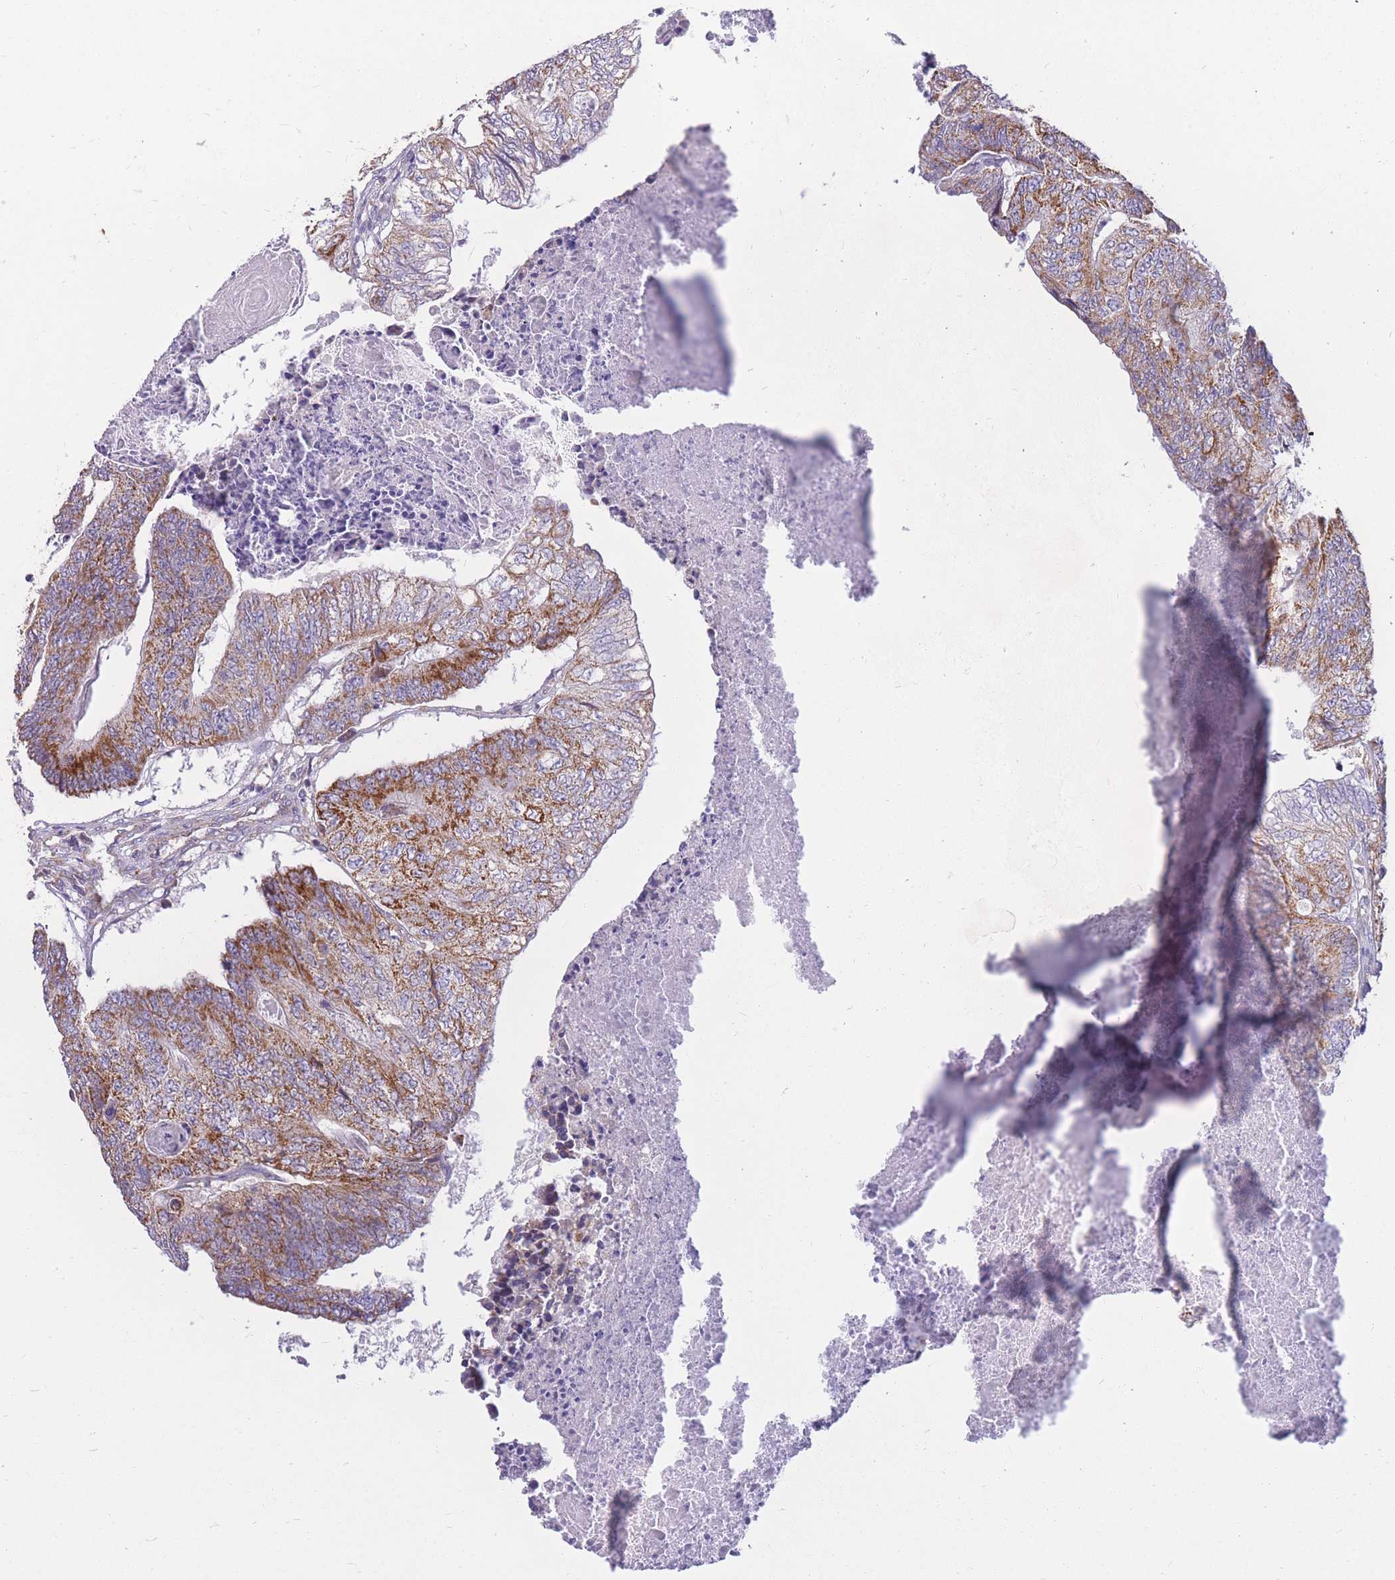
{"staining": {"intensity": "strong", "quantity": "25%-75%", "location": "cytoplasmic/membranous"}, "tissue": "colorectal cancer", "cell_type": "Tumor cells", "image_type": "cancer", "snomed": [{"axis": "morphology", "description": "Adenocarcinoma, NOS"}, {"axis": "topography", "description": "Colon"}], "caption": "About 25%-75% of tumor cells in human colorectal cancer demonstrate strong cytoplasmic/membranous protein staining as visualized by brown immunohistochemical staining.", "gene": "MRPS9", "patient": {"sex": "female", "age": 67}}